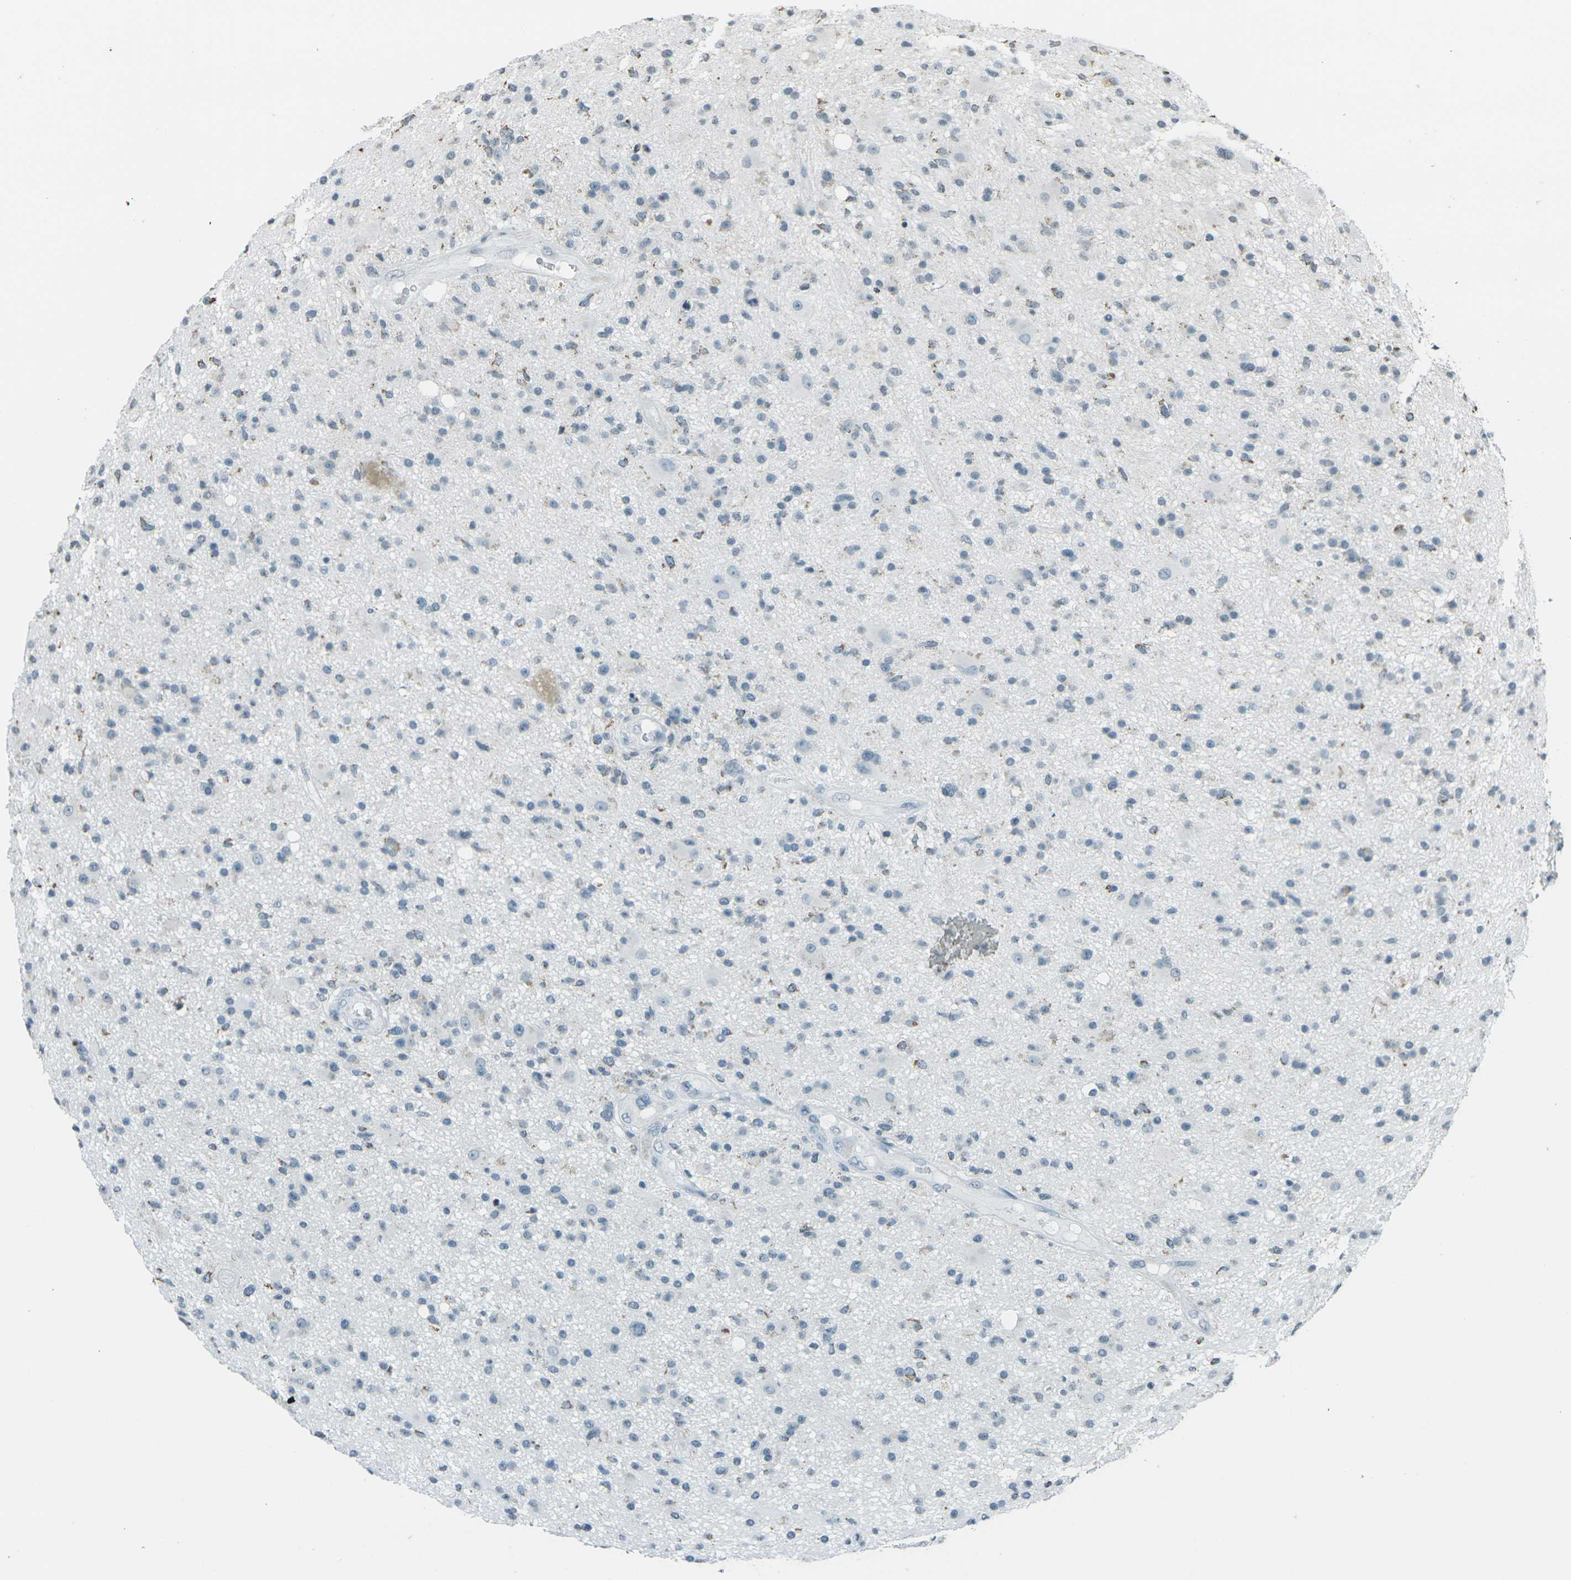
{"staining": {"intensity": "weak", "quantity": "<25%", "location": "cytoplasmic/membranous"}, "tissue": "glioma", "cell_type": "Tumor cells", "image_type": "cancer", "snomed": [{"axis": "morphology", "description": "Glioma, malignant, High grade"}, {"axis": "topography", "description": "Brain"}], "caption": "Protein analysis of glioma shows no significant expression in tumor cells. (DAB immunohistochemistry (IHC) with hematoxylin counter stain).", "gene": "H2BC1", "patient": {"sex": "male", "age": 33}}